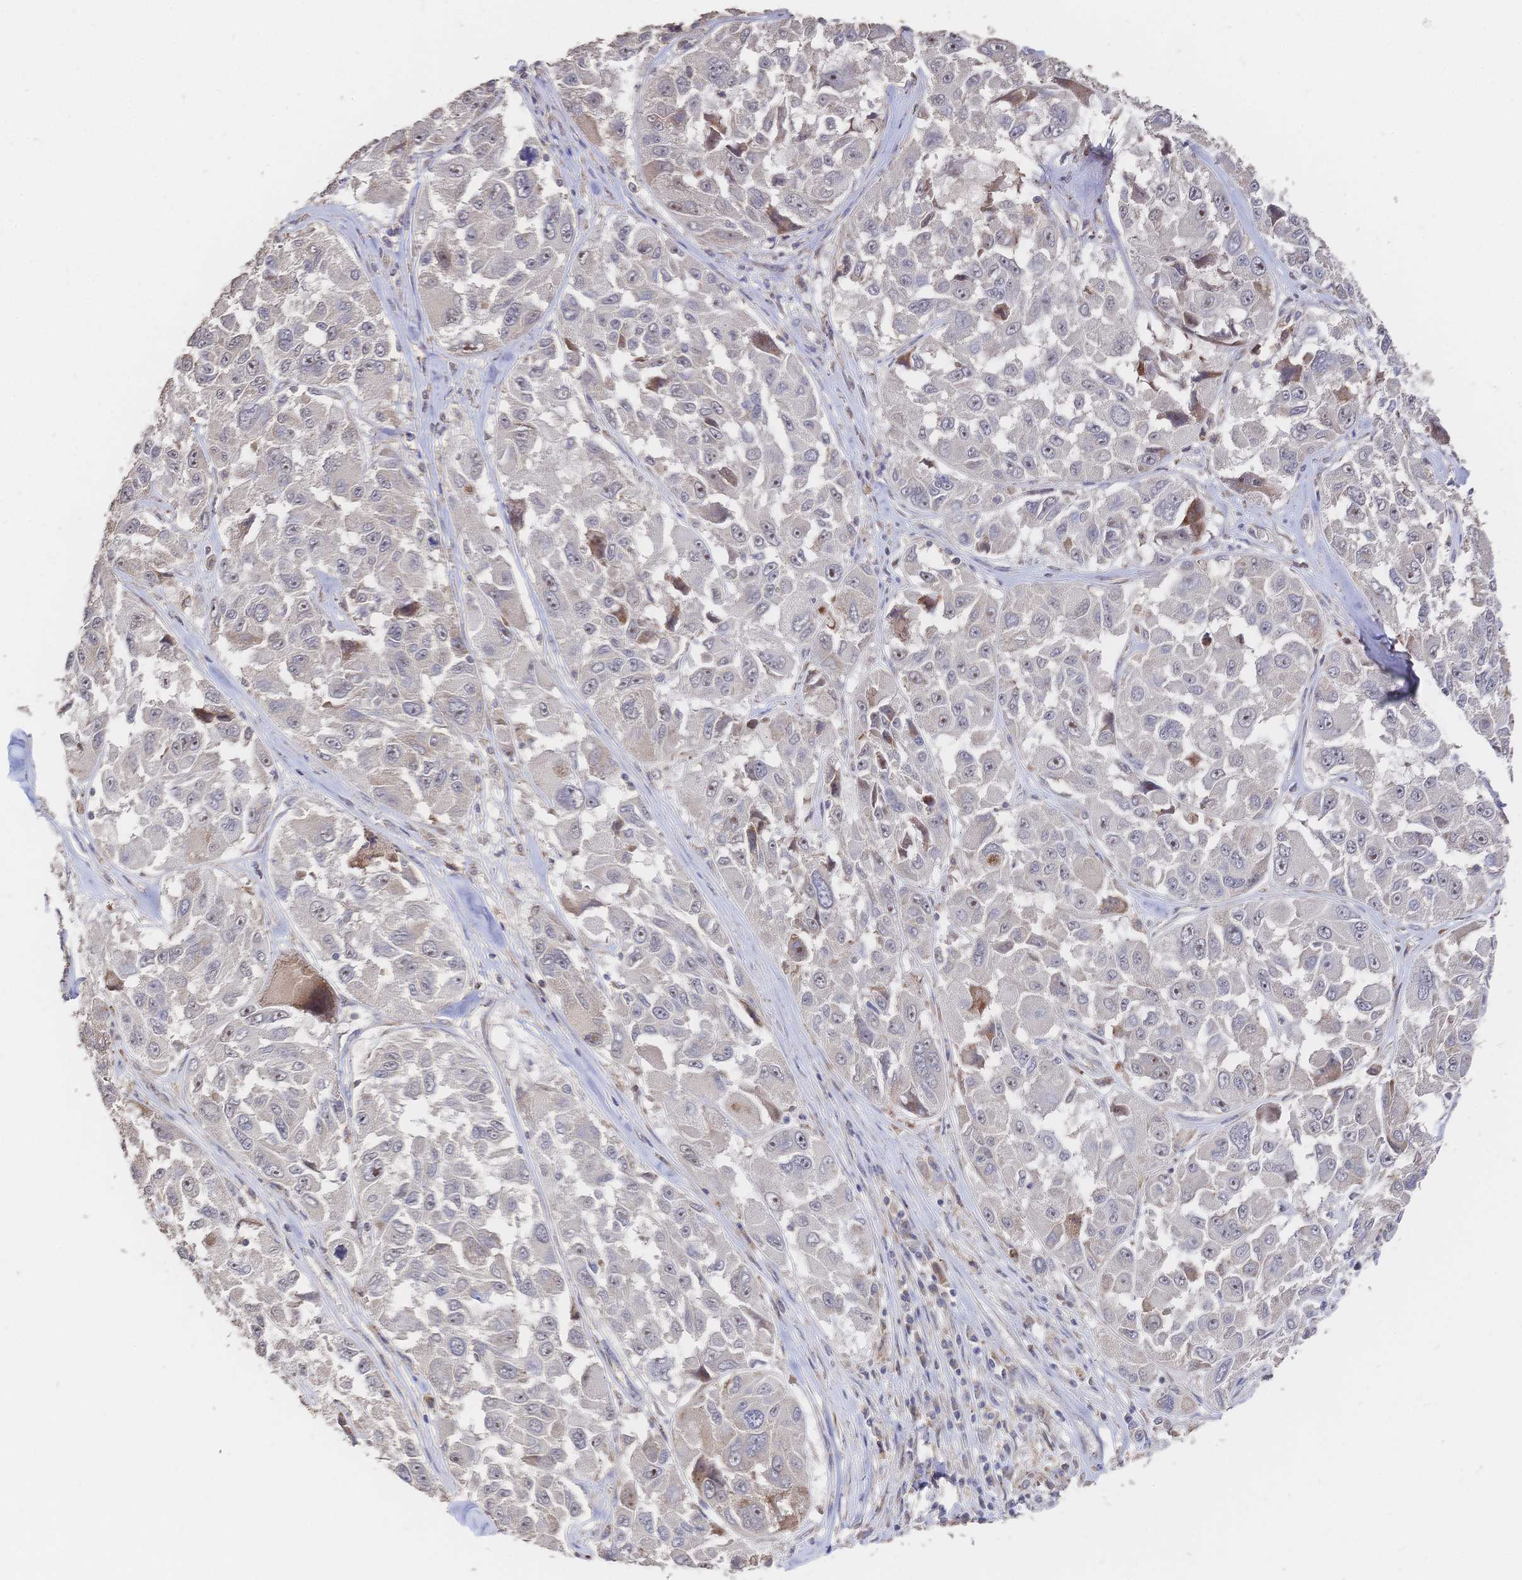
{"staining": {"intensity": "weak", "quantity": "<25%", "location": "cytoplasmic/membranous,nuclear"}, "tissue": "melanoma", "cell_type": "Tumor cells", "image_type": "cancer", "snomed": [{"axis": "morphology", "description": "Malignant melanoma, NOS"}, {"axis": "topography", "description": "Skin"}], "caption": "IHC of malignant melanoma demonstrates no expression in tumor cells.", "gene": "DNAJA4", "patient": {"sex": "female", "age": 66}}